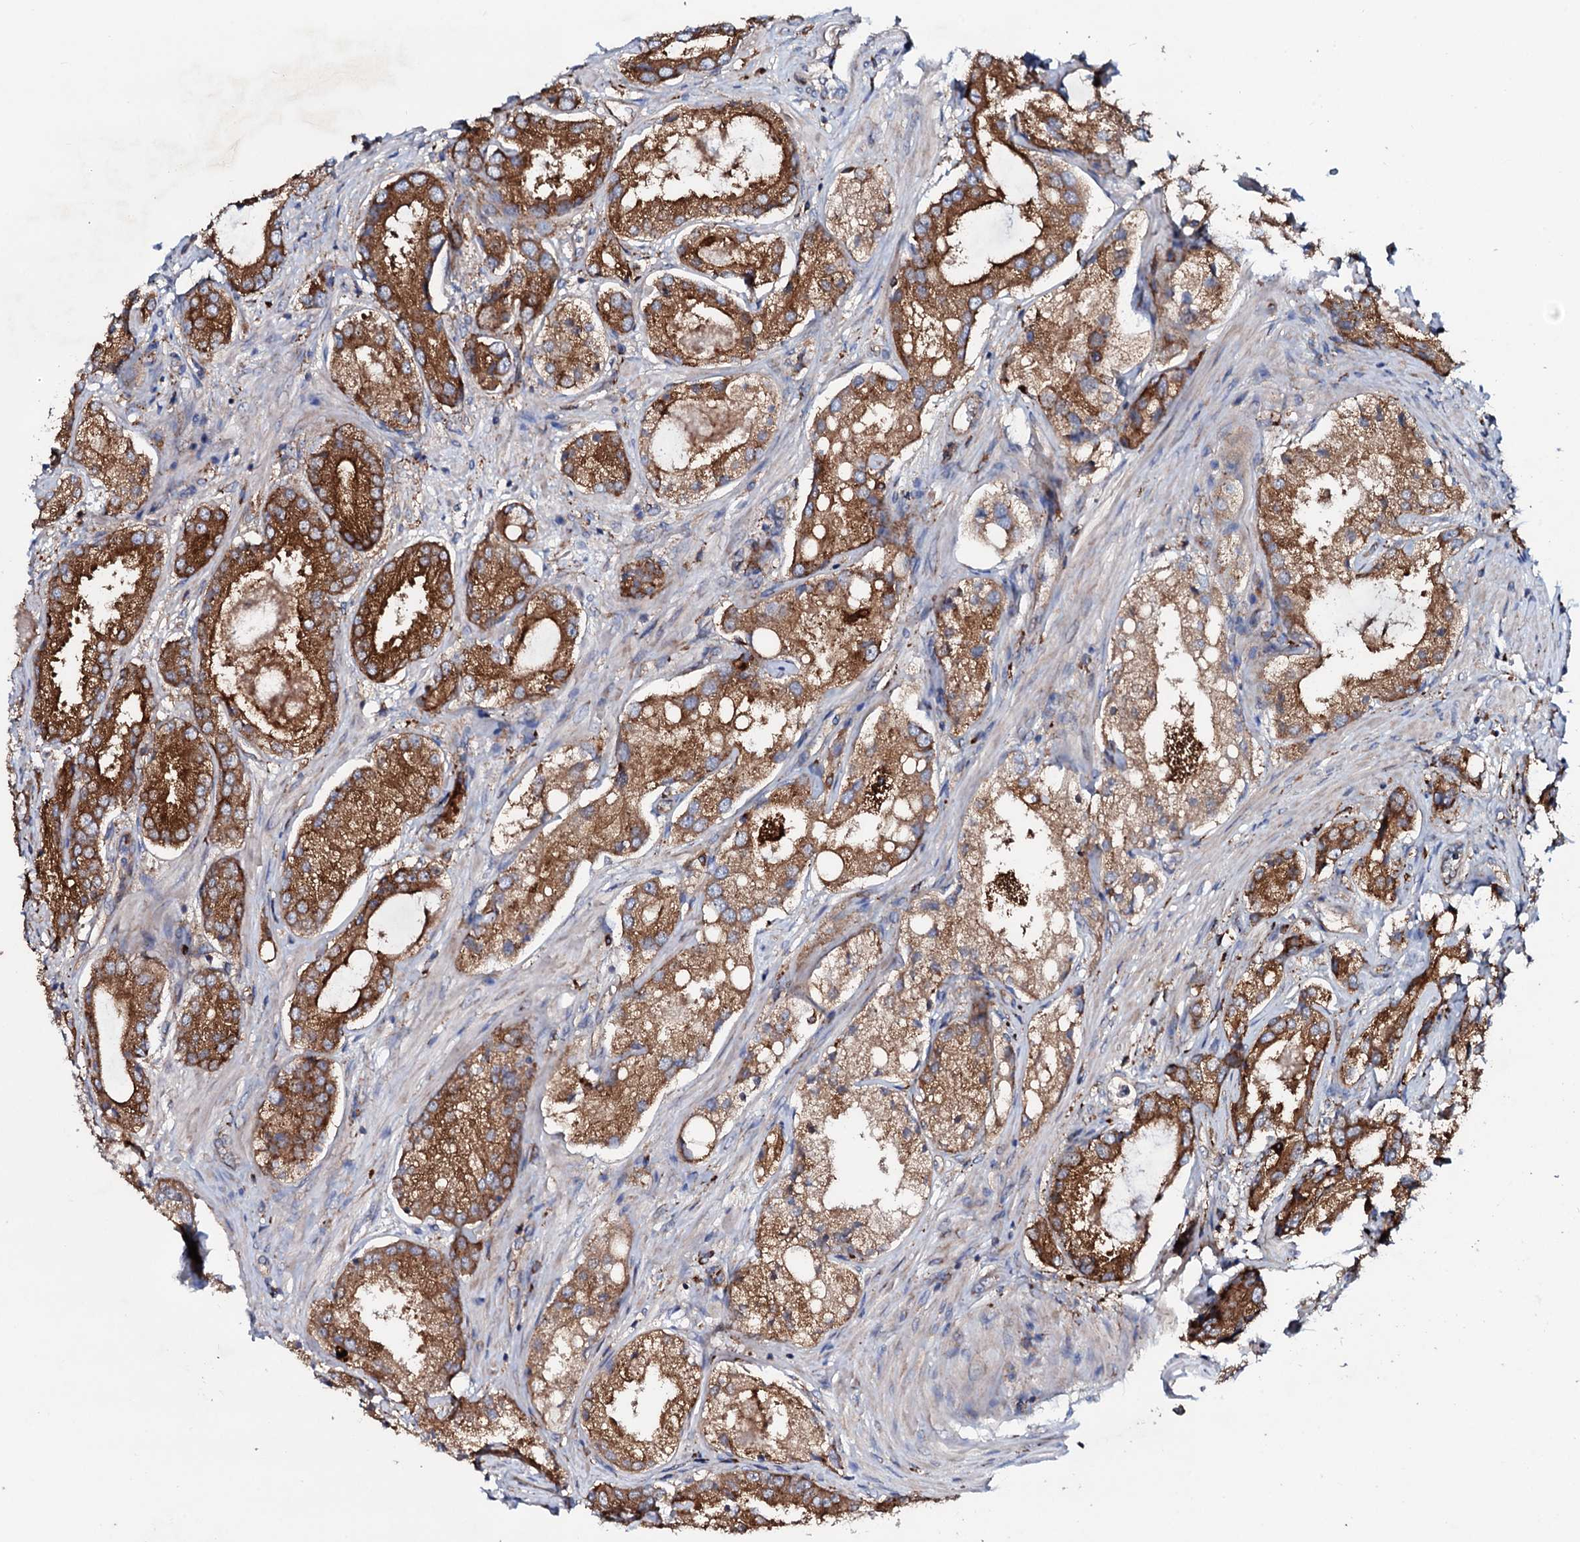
{"staining": {"intensity": "moderate", "quantity": ">75%", "location": "cytoplasmic/membranous"}, "tissue": "prostate cancer", "cell_type": "Tumor cells", "image_type": "cancer", "snomed": [{"axis": "morphology", "description": "Adenocarcinoma, Low grade"}, {"axis": "topography", "description": "Prostate"}], "caption": "IHC (DAB (3,3'-diaminobenzidine)) staining of human prostate low-grade adenocarcinoma exhibits moderate cytoplasmic/membranous protein staining in about >75% of tumor cells. (DAB IHC with brightfield microscopy, high magnification).", "gene": "P2RX4", "patient": {"sex": "male", "age": 68}}